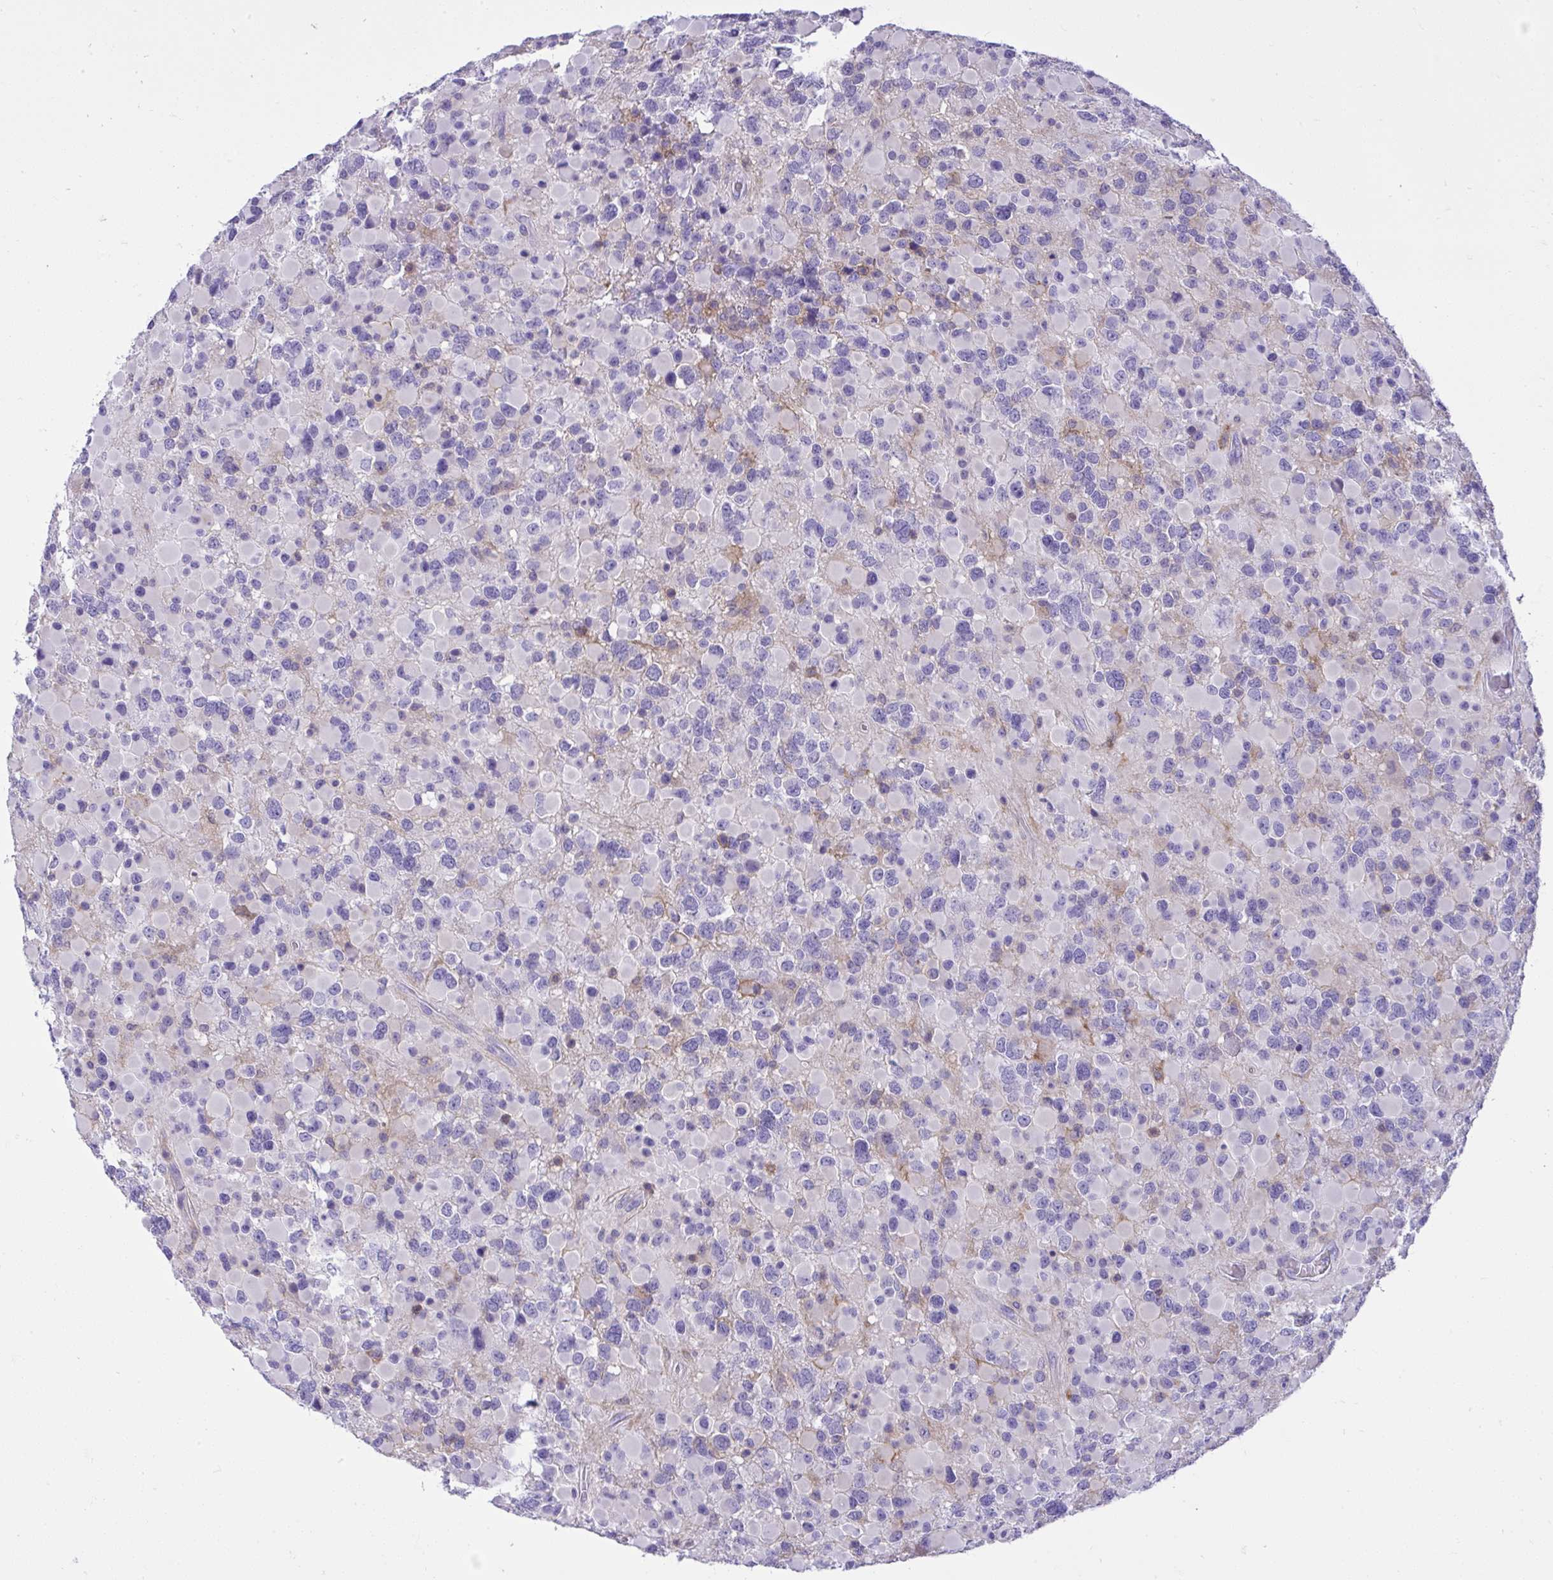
{"staining": {"intensity": "negative", "quantity": "none", "location": "none"}, "tissue": "glioma", "cell_type": "Tumor cells", "image_type": "cancer", "snomed": [{"axis": "morphology", "description": "Glioma, malignant, High grade"}, {"axis": "topography", "description": "Brain"}], "caption": "Human glioma stained for a protein using immunohistochemistry displays no positivity in tumor cells.", "gene": "GPRIN3", "patient": {"sex": "female", "age": 40}}